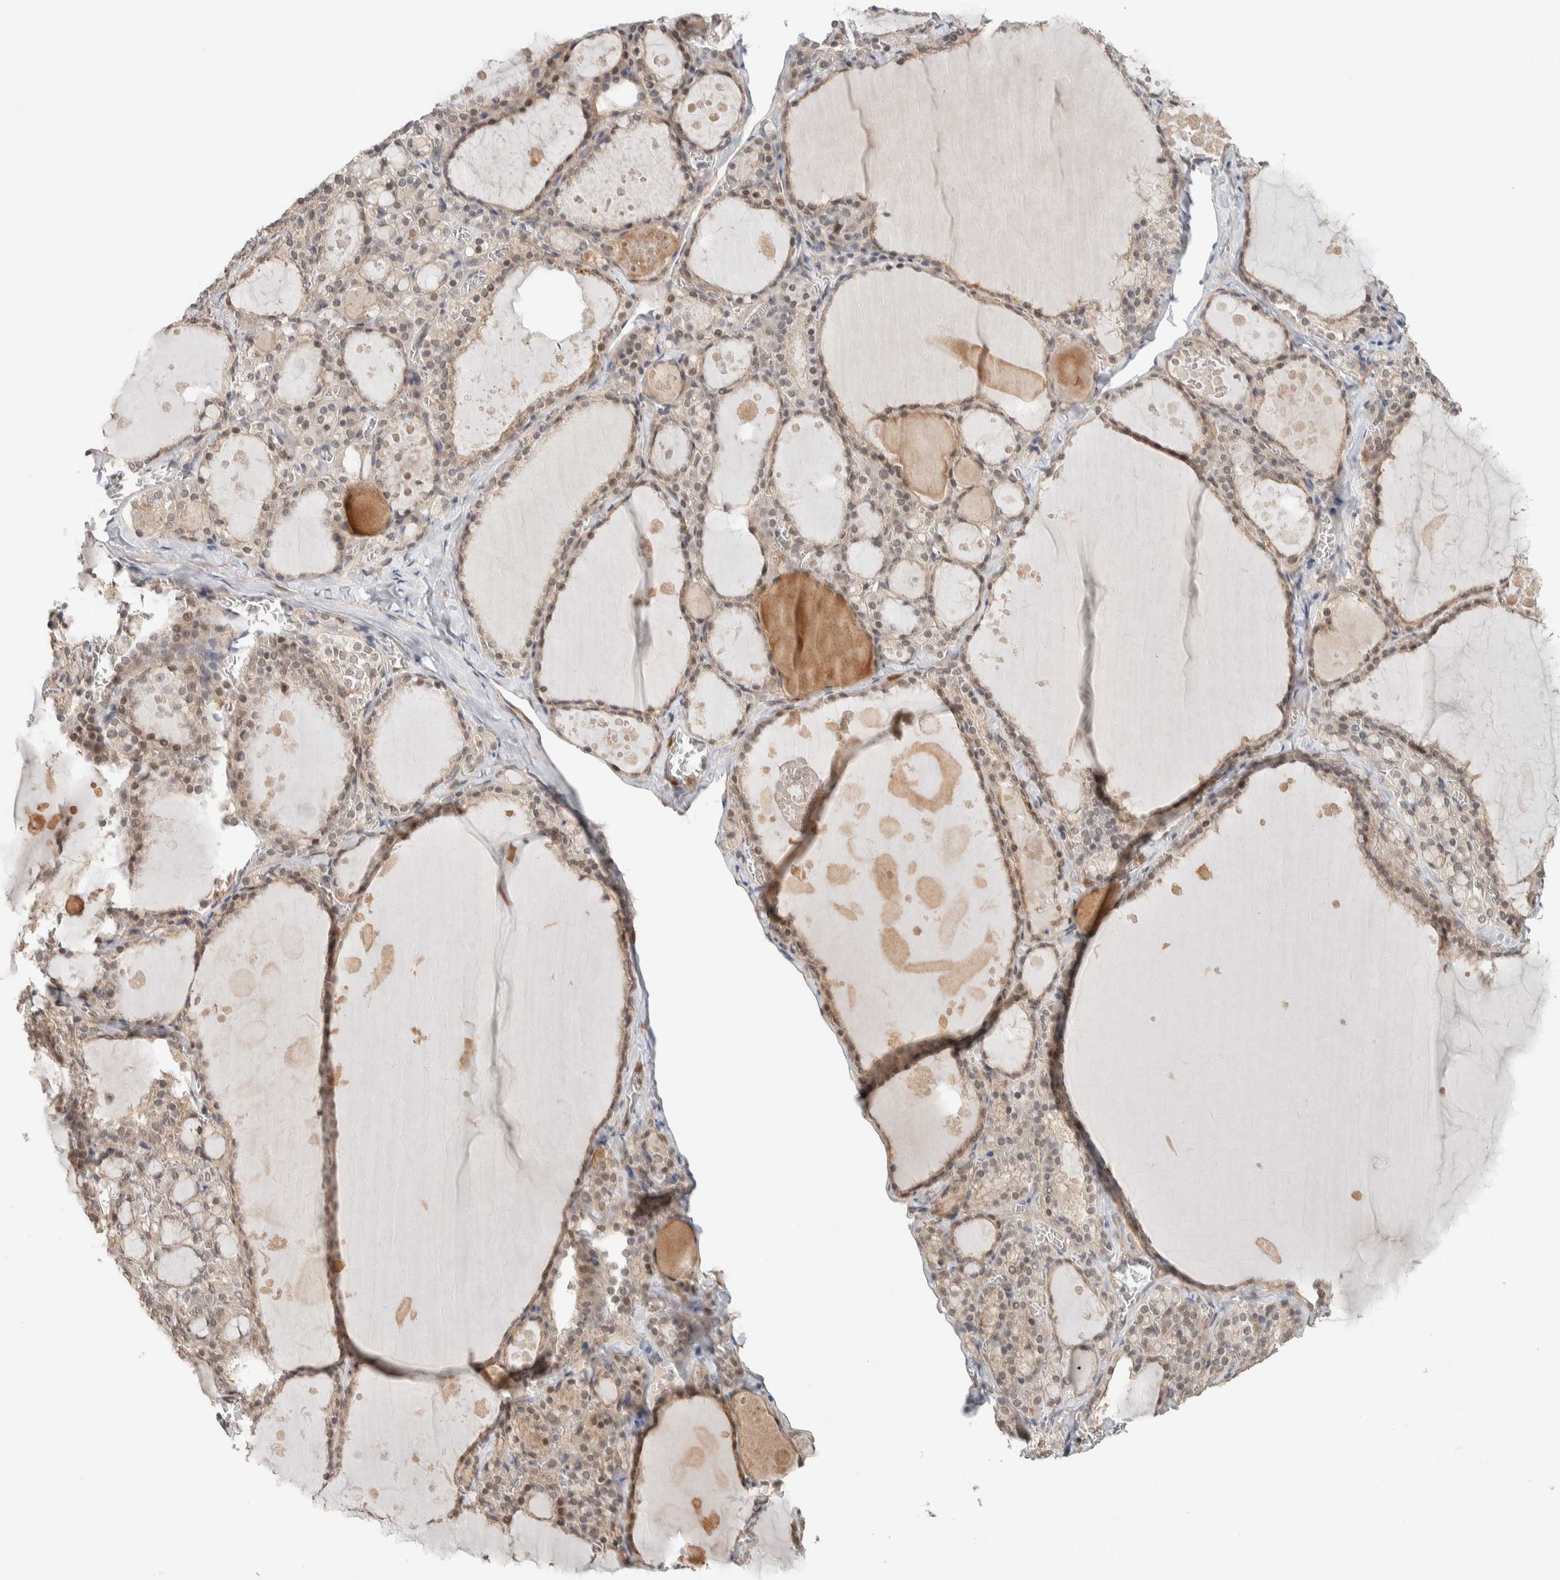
{"staining": {"intensity": "moderate", "quantity": ">75%", "location": "cytoplasmic/membranous"}, "tissue": "thyroid gland", "cell_type": "Glandular cells", "image_type": "normal", "snomed": [{"axis": "morphology", "description": "Normal tissue, NOS"}, {"axis": "topography", "description": "Thyroid gland"}], "caption": "Immunohistochemical staining of benign thyroid gland demonstrates medium levels of moderate cytoplasmic/membranous positivity in about >75% of glandular cells.", "gene": "ZBTB2", "patient": {"sex": "male", "age": 56}}